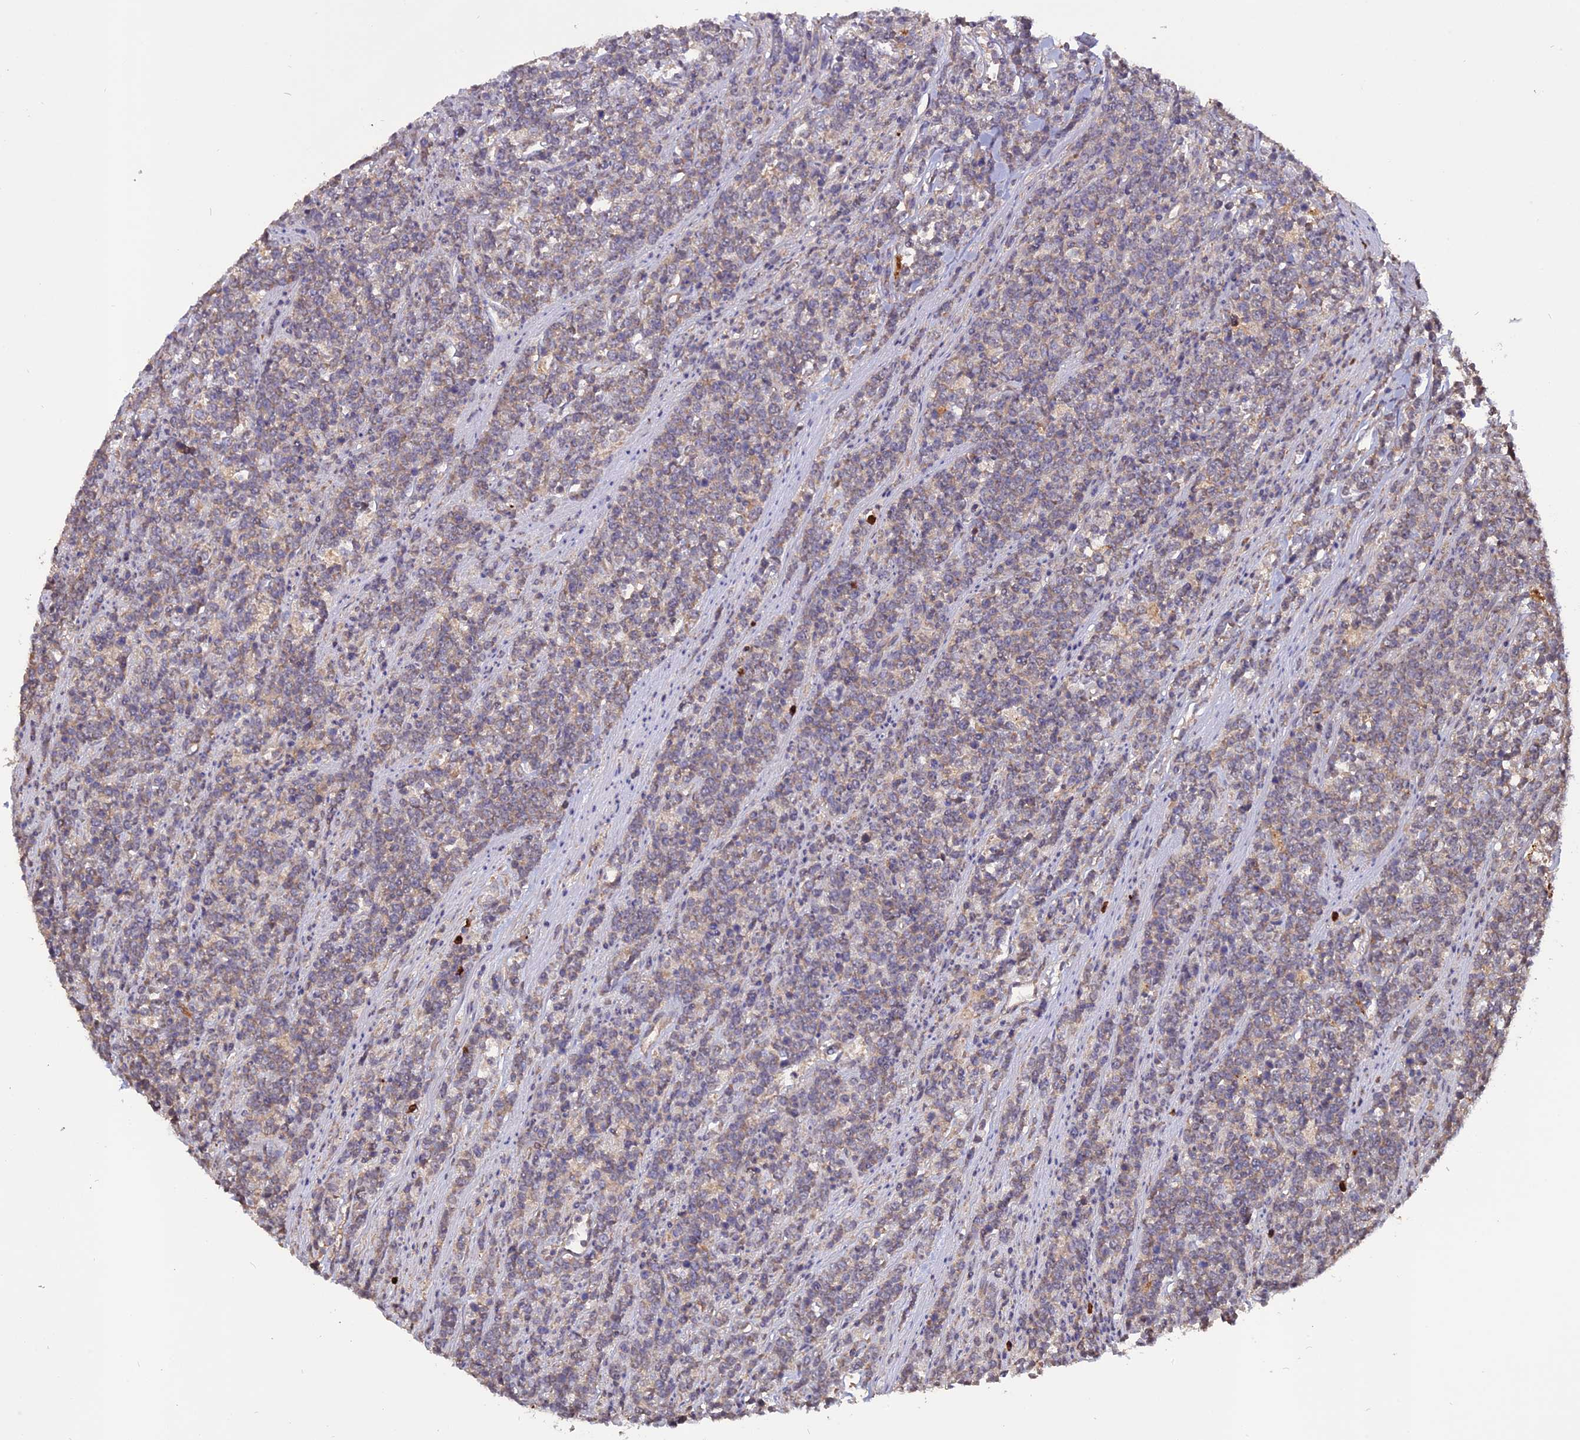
{"staining": {"intensity": "weak", "quantity": "25%-75%", "location": "cytoplasmic/membranous"}, "tissue": "lymphoma", "cell_type": "Tumor cells", "image_type": "cancer", "snomed": [{"axis": "morphology", "description": "Malignant lymphoma, non-Hodgkin's type, High grade"}, {"axis": "topography", "description": "Small intestine"}], "caption": "High-grade malignant lymphoma, non-Hodgkin's type was stained to show a protein in brown. There is low levels of weak cytoplasmic/membranous staining in approximately 25%-75% of tumor cells.", "gene": "CARMIL2", "patient": {"sex": "male", "age": 8}}